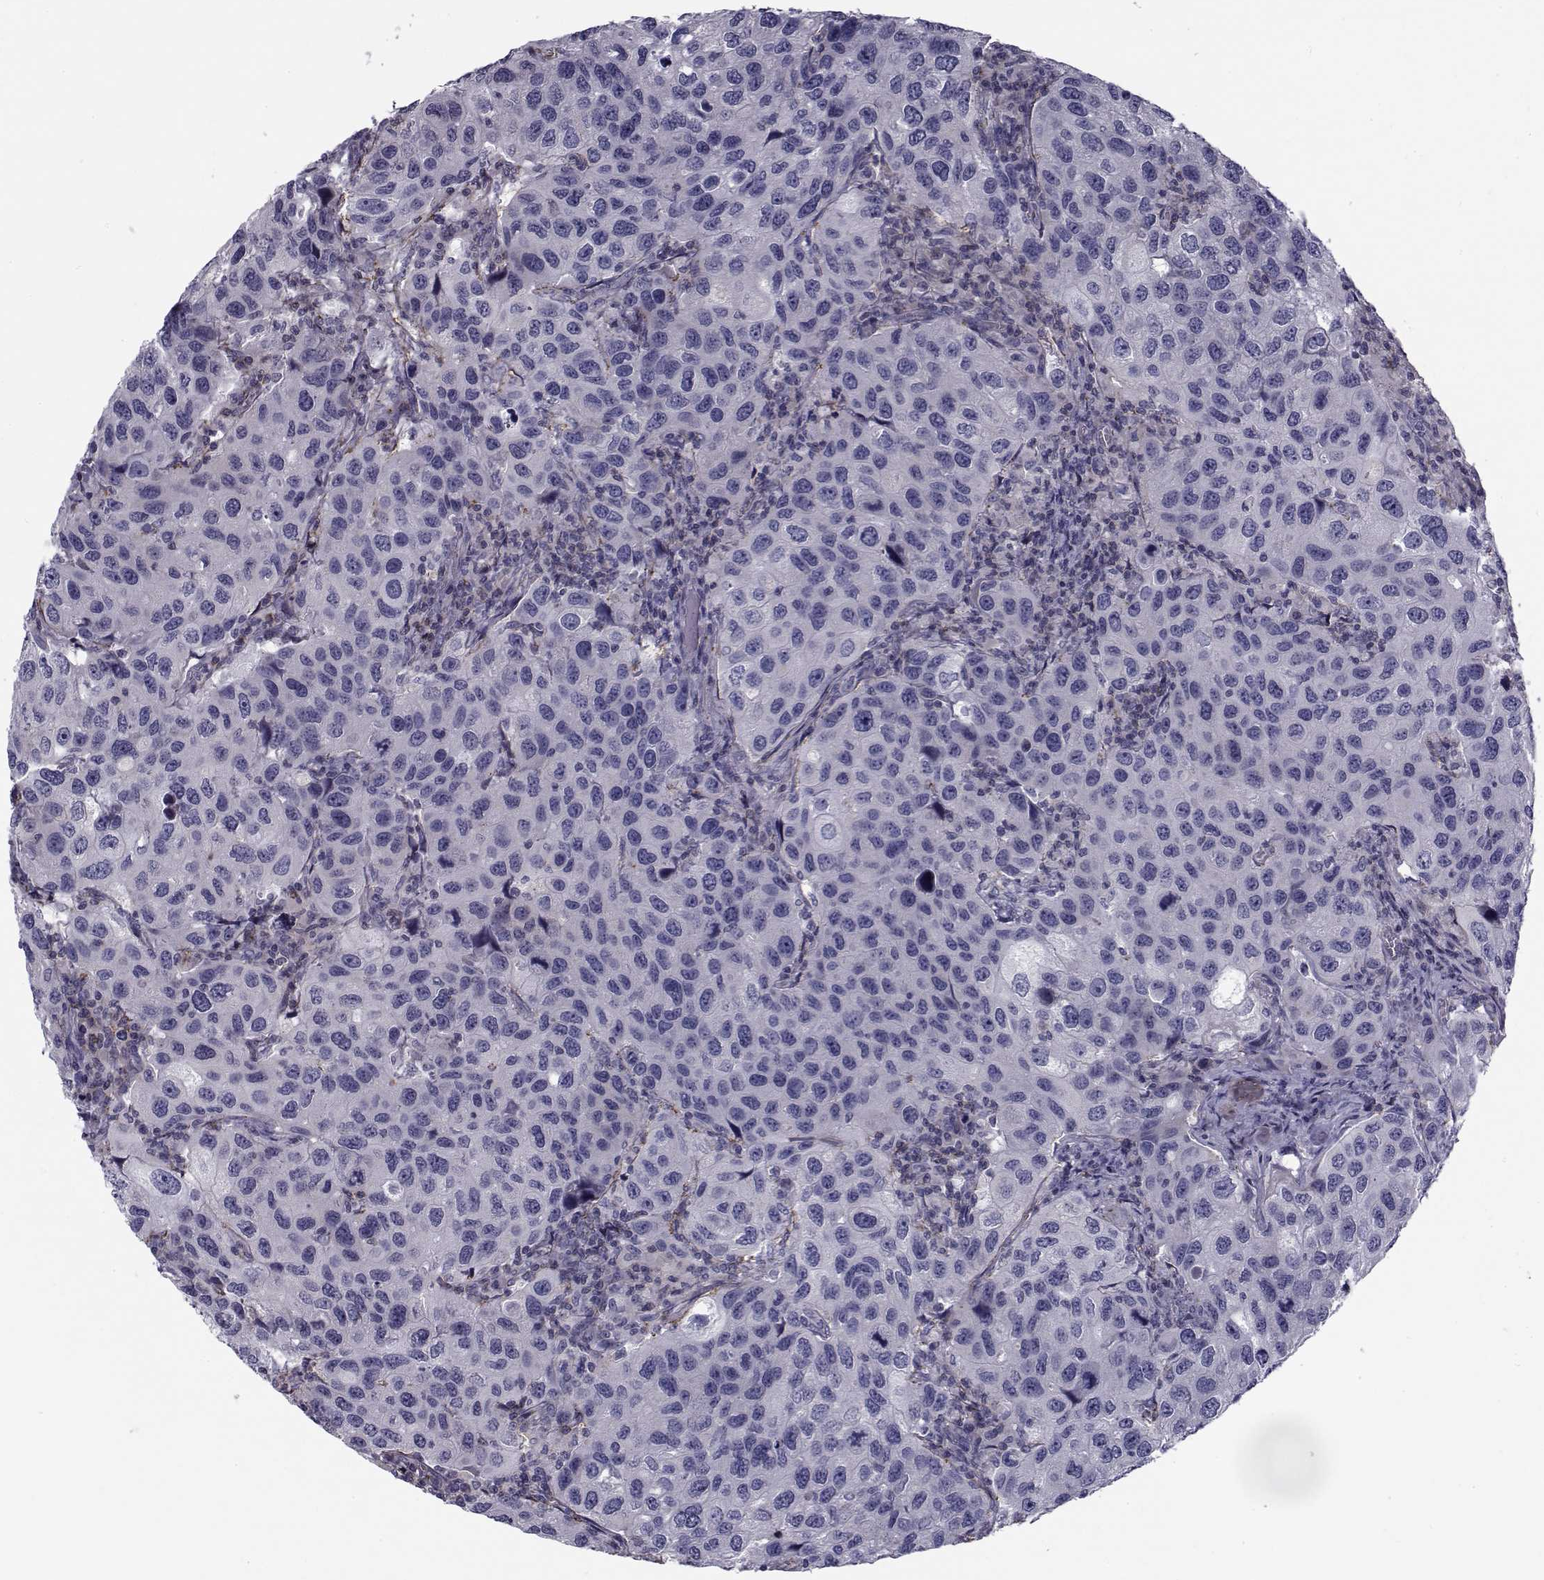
{"staining": {"intensity": "negative", "quantity": "none", "location": "none"}, "tissue": "urothelial cancer", "cell_type": "Tumor cells", "image_type": "cancer", "snomed": [{"axis": "morphology", "description": "Urothelial carcinoma, High grade"}, {"axis": "topography", "description": "Urinary bladder"}], "caption": "Tumor cells are negative for brown protein staining in urothelial cancer.", "gene": "LRRC27", "patient": {"sex": "male", "age": 79}}